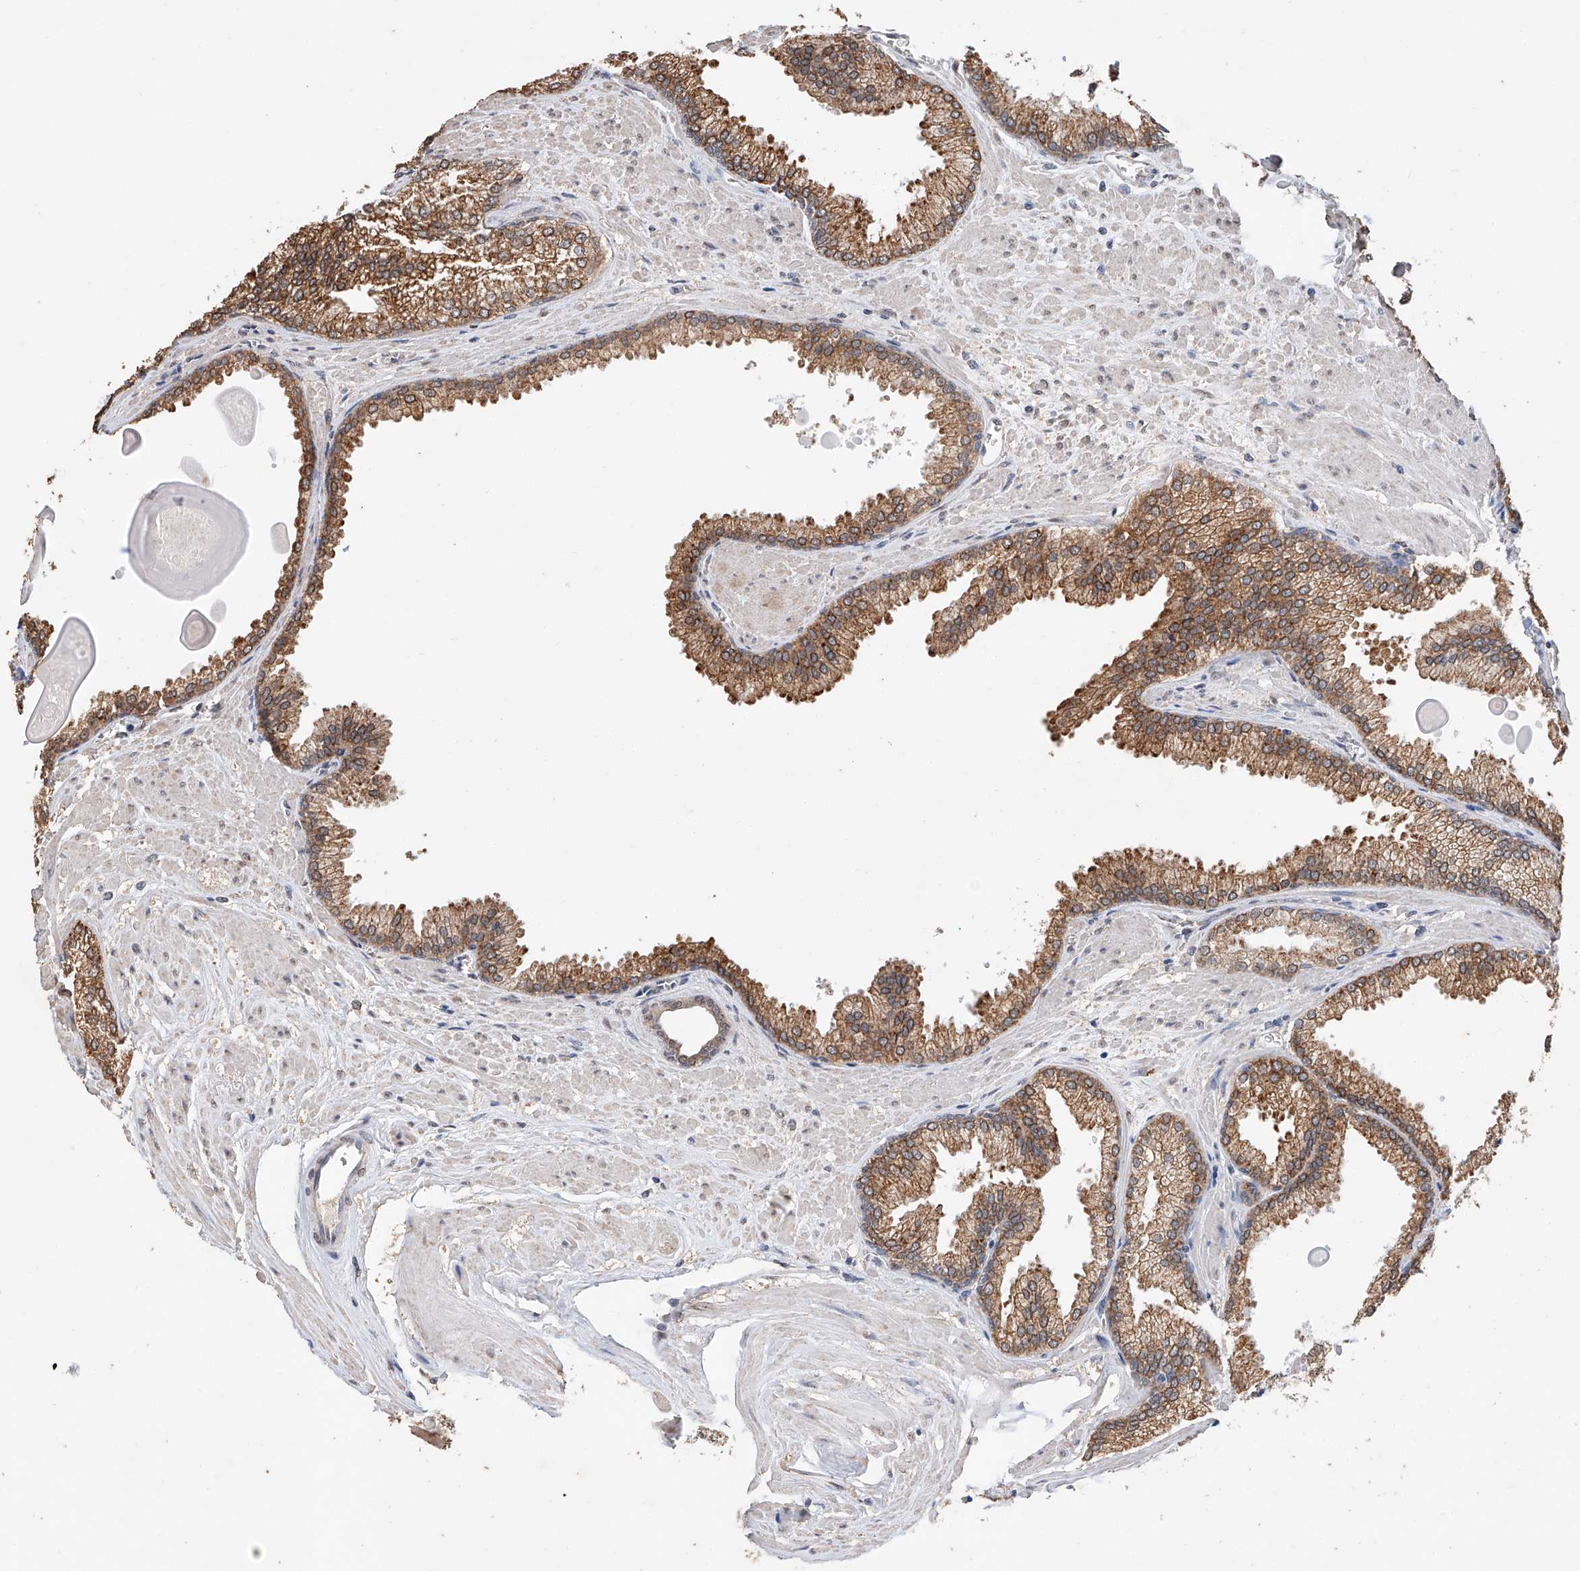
{"staining": {"intensity": "moderate", "quantity": ">75%", "location": "cytoplasmic/membranous"}, "tissue": "prostate cancer", "cell_type": "Tumor cells", "image_type": "cancer", "snomed": [{"axis": "morphology", "description": "Adenocarcinoma, Low grade"}, {"axis": "topography", "description": "Prostate"}], "caption": "A brown stain shows moderate cytoplasmic/membranous positivity of a protein in prostate adenocarcinoma (low-grade) tumor cells. Immunohistochemistry stains the protein of interest in brown and the nuclei are stained blue.", "gene": "CERS4", "patient": {"sex": "male", "age": 59}}